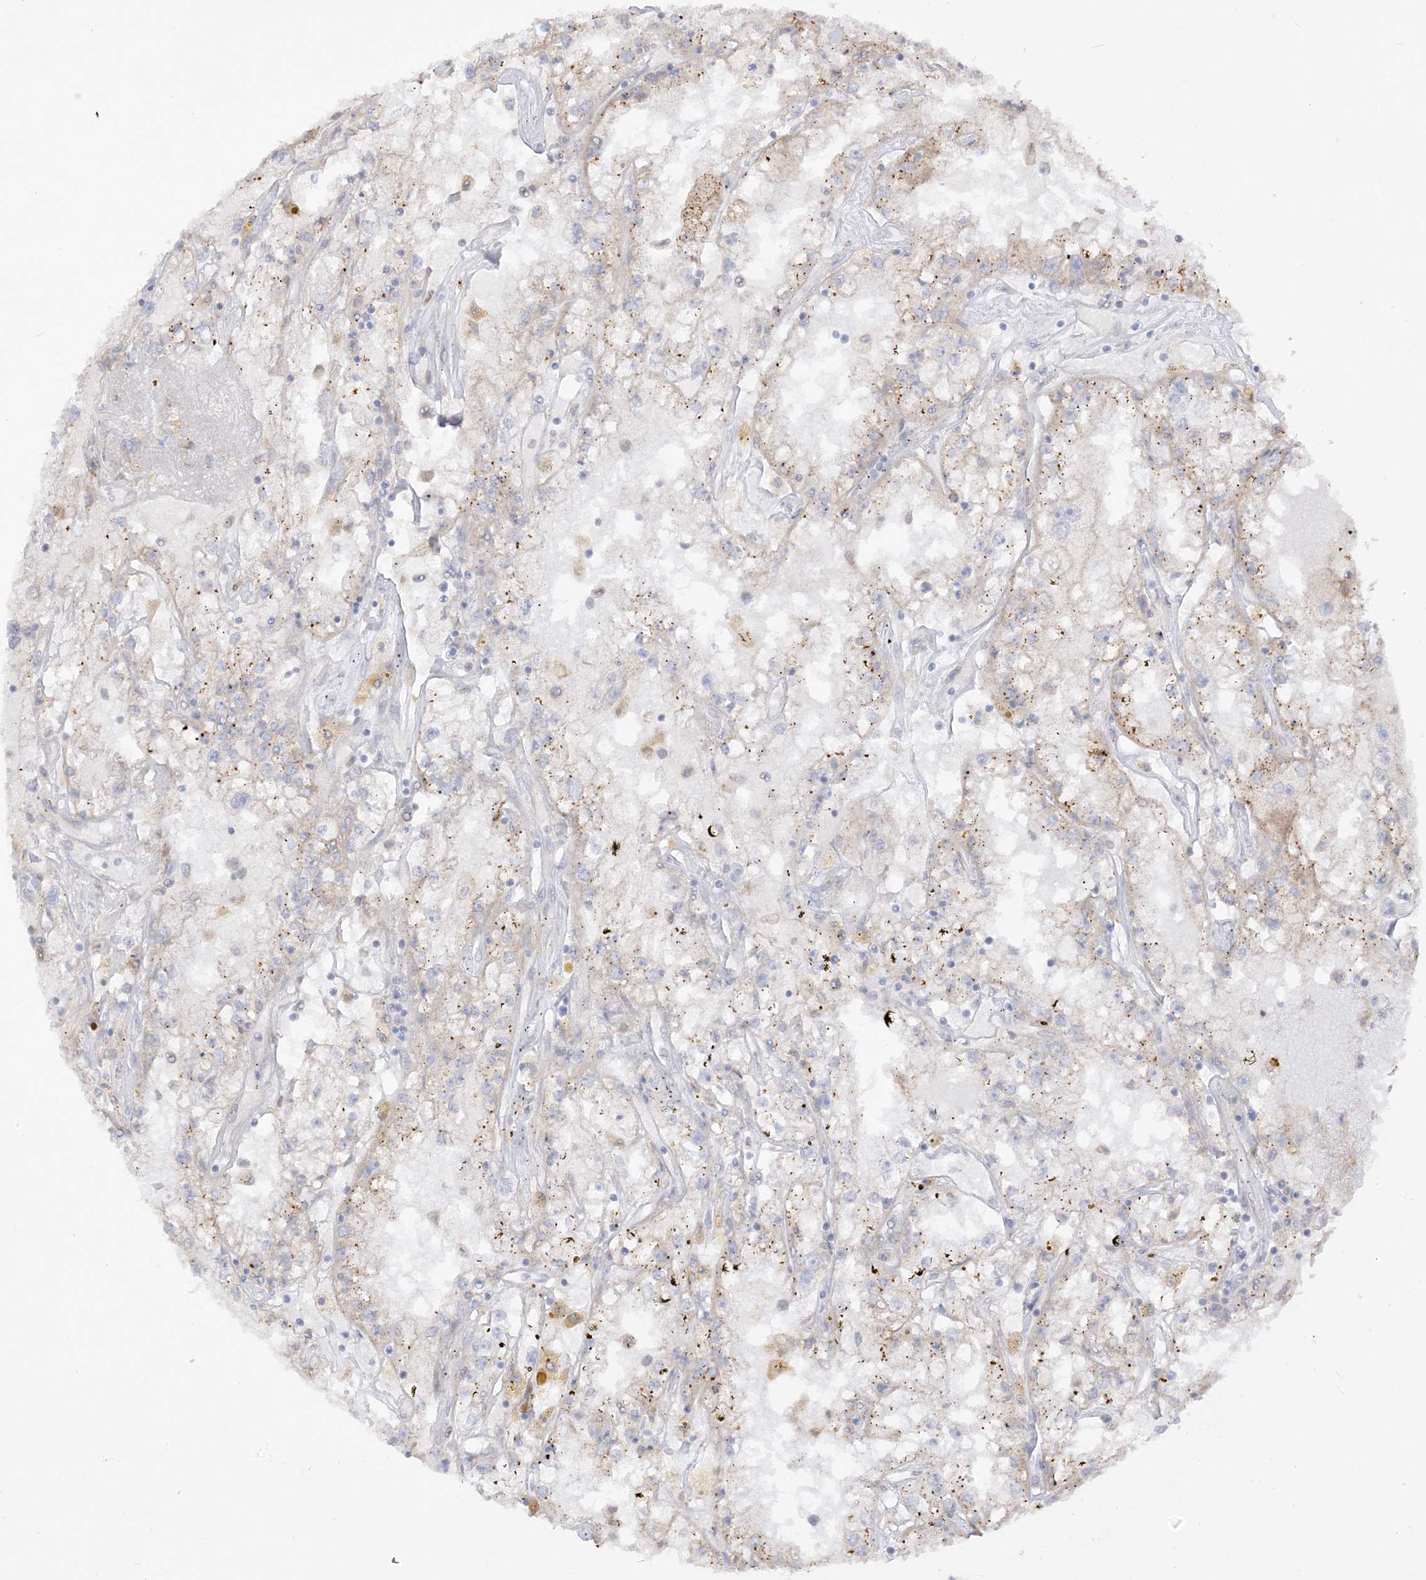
{"staining": {"intensity": "weak", "quantity": "<25%", "location": "cytoplasmic/membranous"}, "tissue": "renal cancer", "cell_type": "Tumor cells", "image_type": "cancer", "snomed": [{"axis": "morphology", "description": "Adenocarcinoma, NOS"}, {"axis": "topography", "description": "Kidney"}], "caption": "The immunohistochemistry (IHC) image has no significant staining in tumor cells of renal cancer tissue. The staining is performed using DAB brown chromogen with nuclei counter-stained in using hematoxylin.", "gene": "LOXL3", "patient": {"sex": "male", "age": 56}}